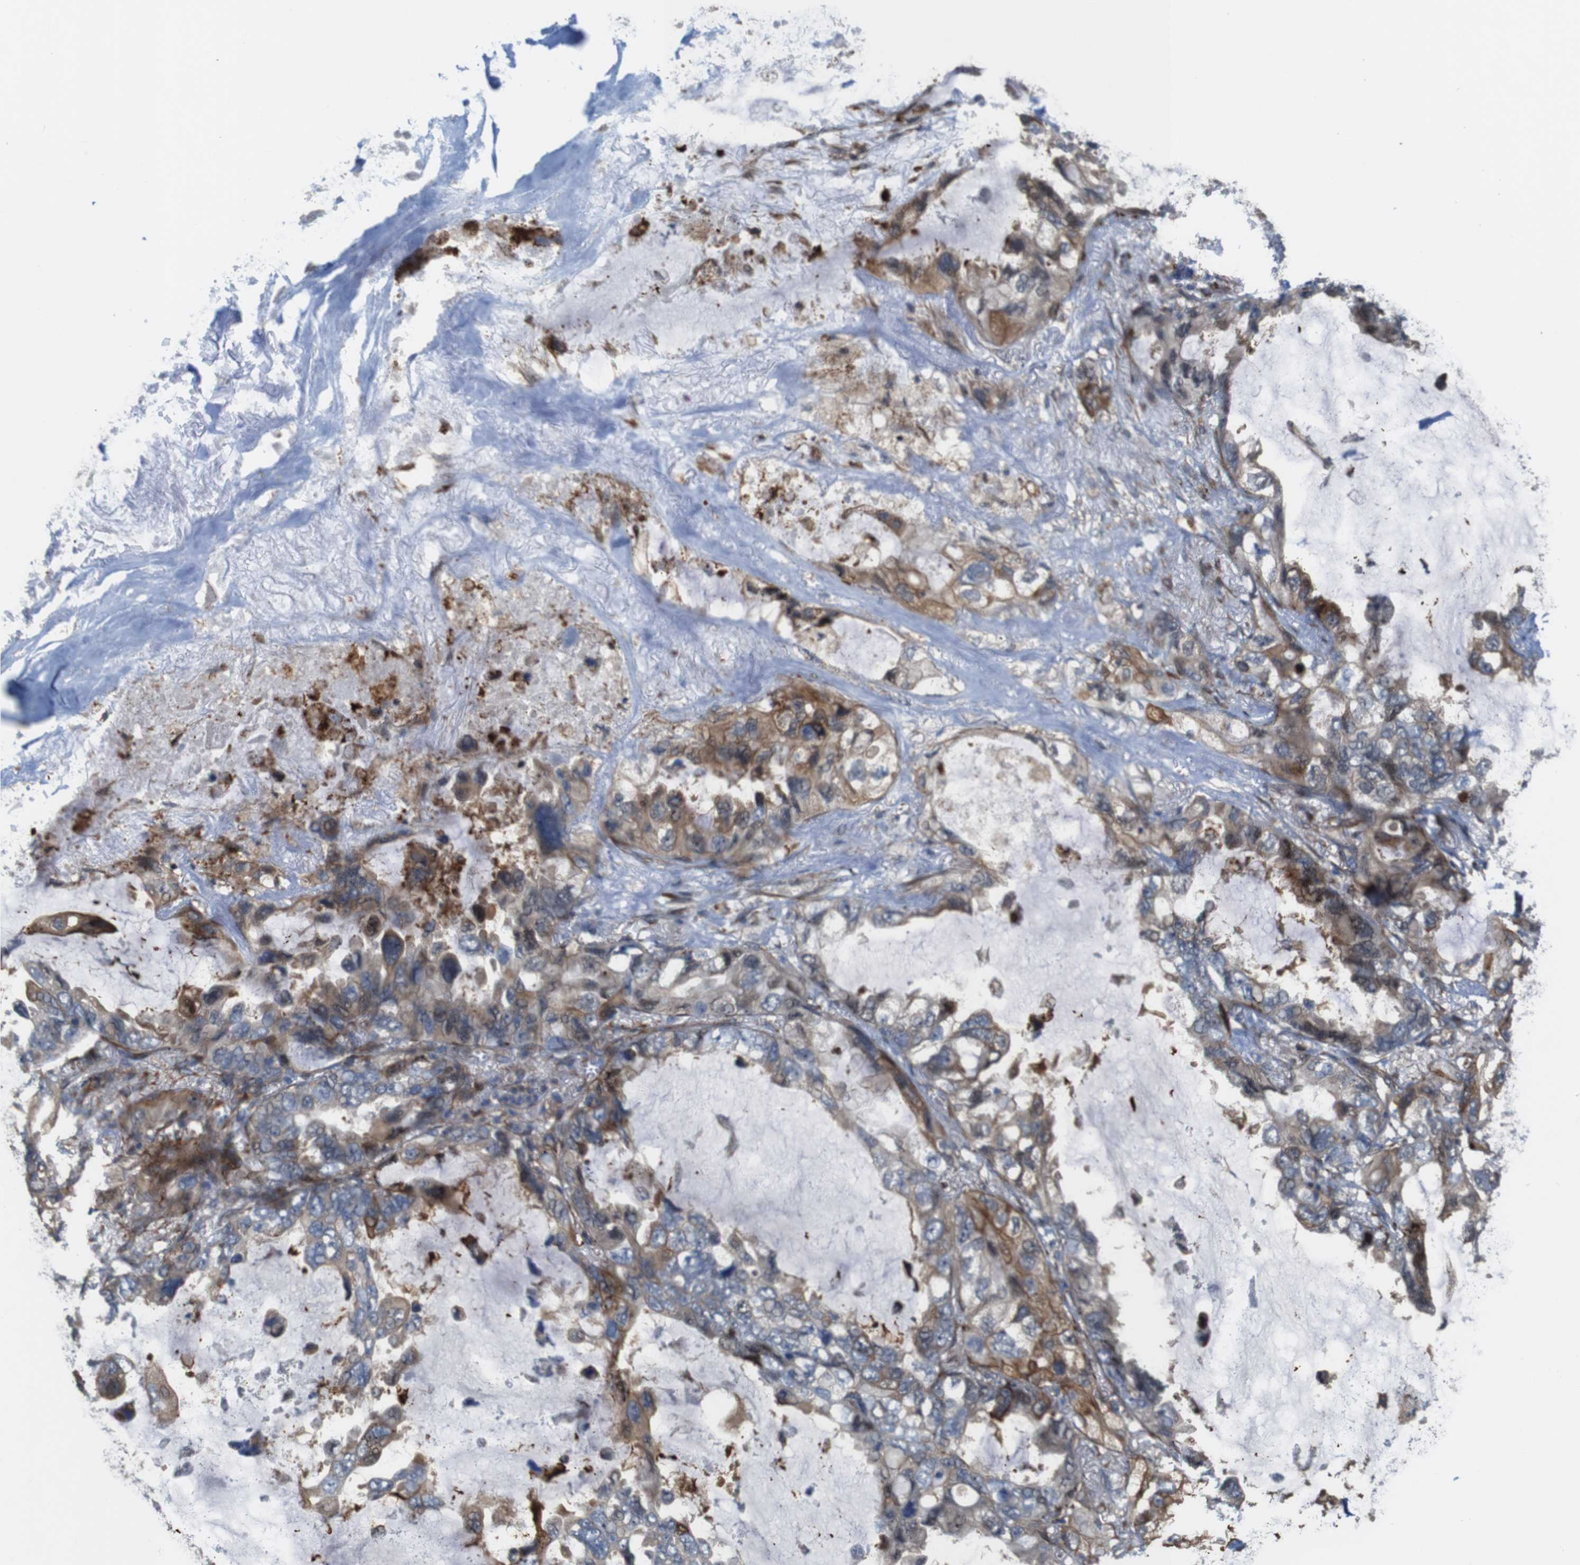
{"staining": {"intensity": "strong", "quantity": "25%-75%", "location": "cytoplasmic/membranous"}, "tissue": "lung cancer", "cell_type": "Tumor cells", "image_type": "cancer", "snomed": [{"axis": "morphology", "description": "Squamous cell carcinoma, NOS"}, {"axis": "topography", "description": "Lung"}], "caption": "There is high levels of strong cytoplasmic/membranous staining in tumor cells of squamous cell carcinoma (lung), as demonstrated by immunohistochemical staining (brown color).", "gene": "PCOLCE2", "patient": {"sex": "female", "age": 73}}